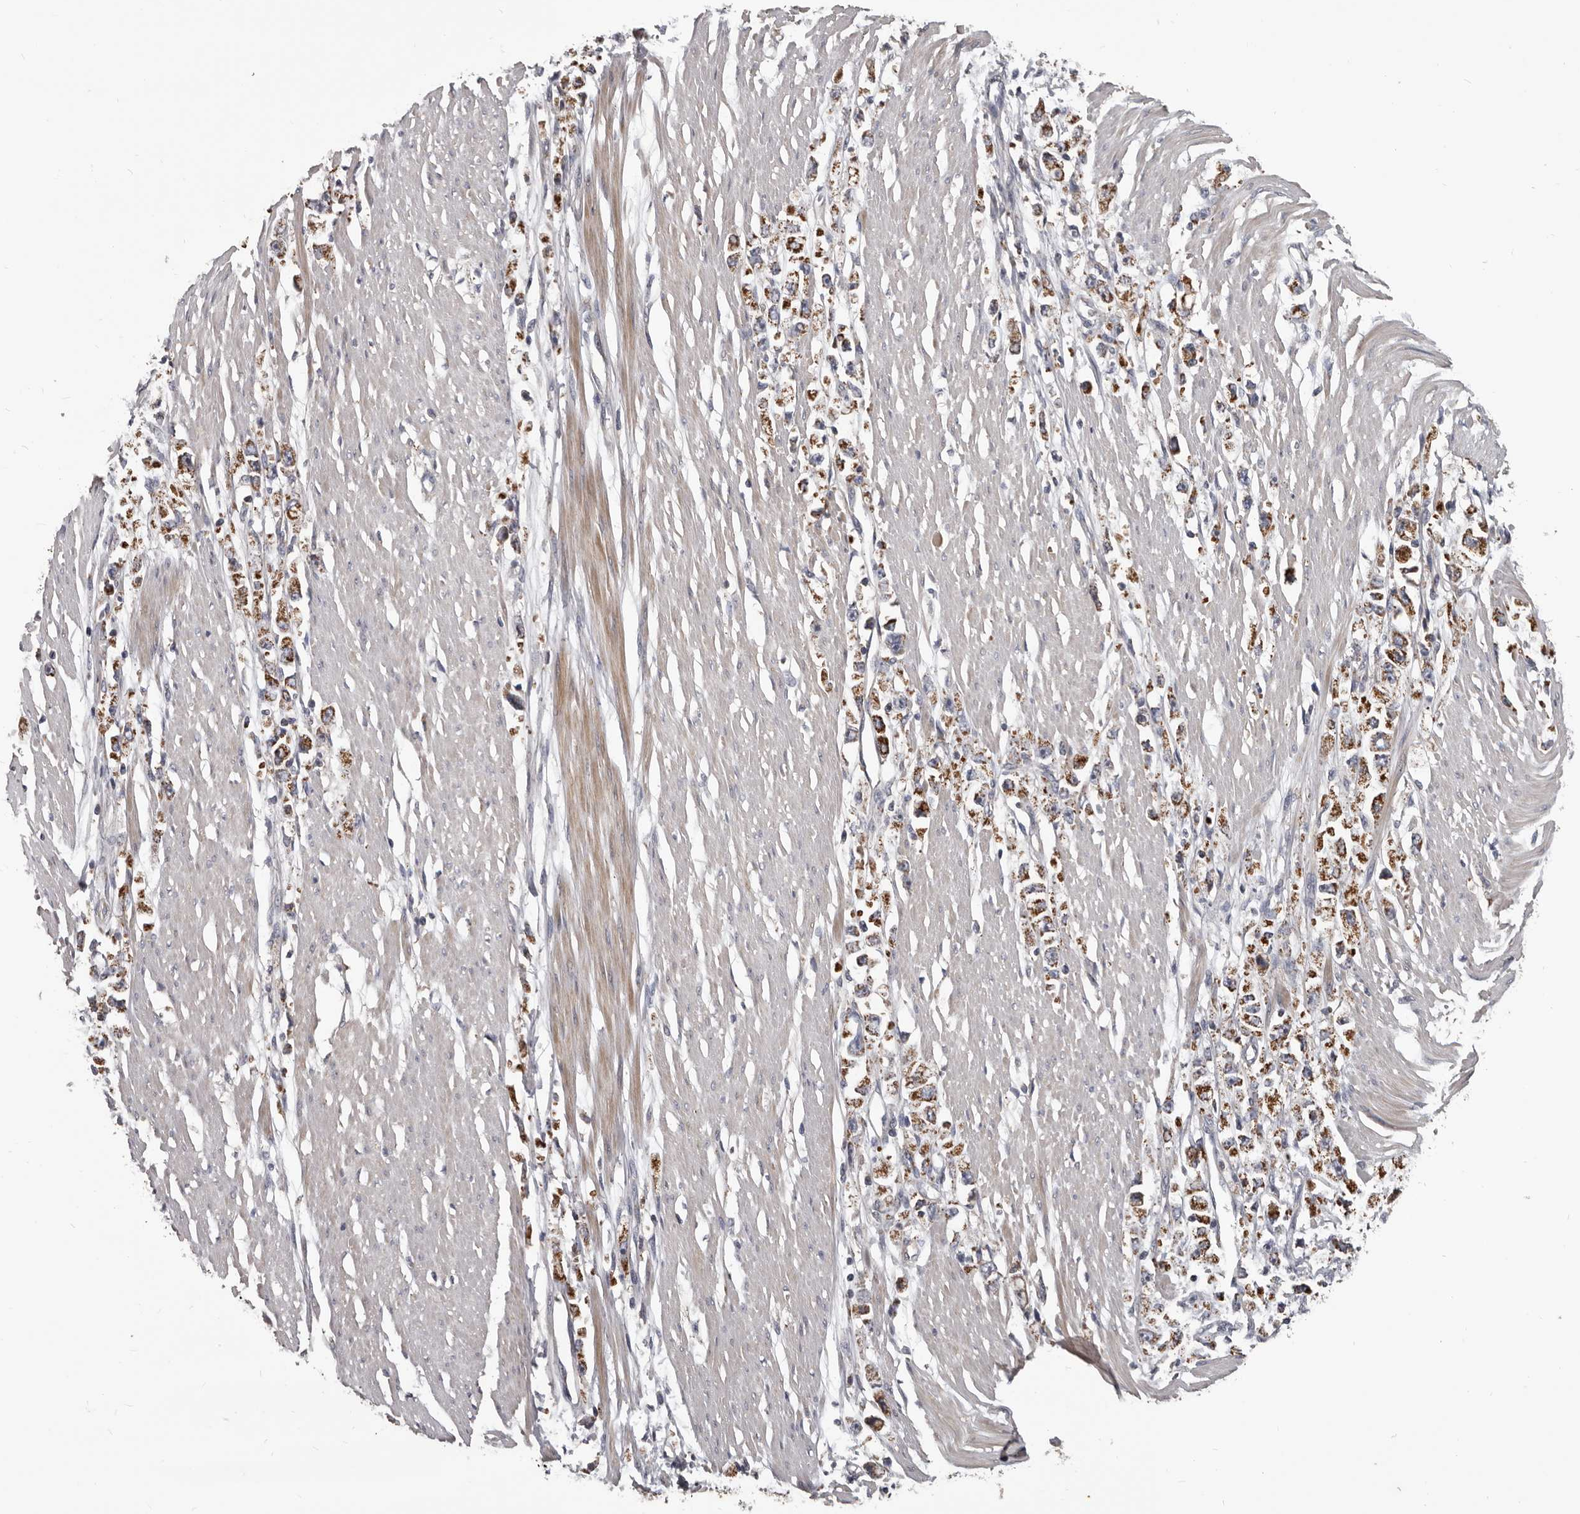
{"staining": {"intensity": "moderate", "quantity": ">75%", "location": "cytoplasmic/membranous"}, "tissue": "stomach cancer", "cell_type": "Tumor cells", "image_type": "cancer", "snomed": [{"axis": "morphology", "description": "Adenocarcinoma, NOS"}, {"axis": "topography", "description": "Stomach"}], "caption": "A histopathology image of stomach adenocarcinoma stained for a protein demonstrates moderate cytoplasmic/membranous brown staining in tumor cells.", "gene": "ALDH5A1", "patient": {"sex": "female", "age": 59}}